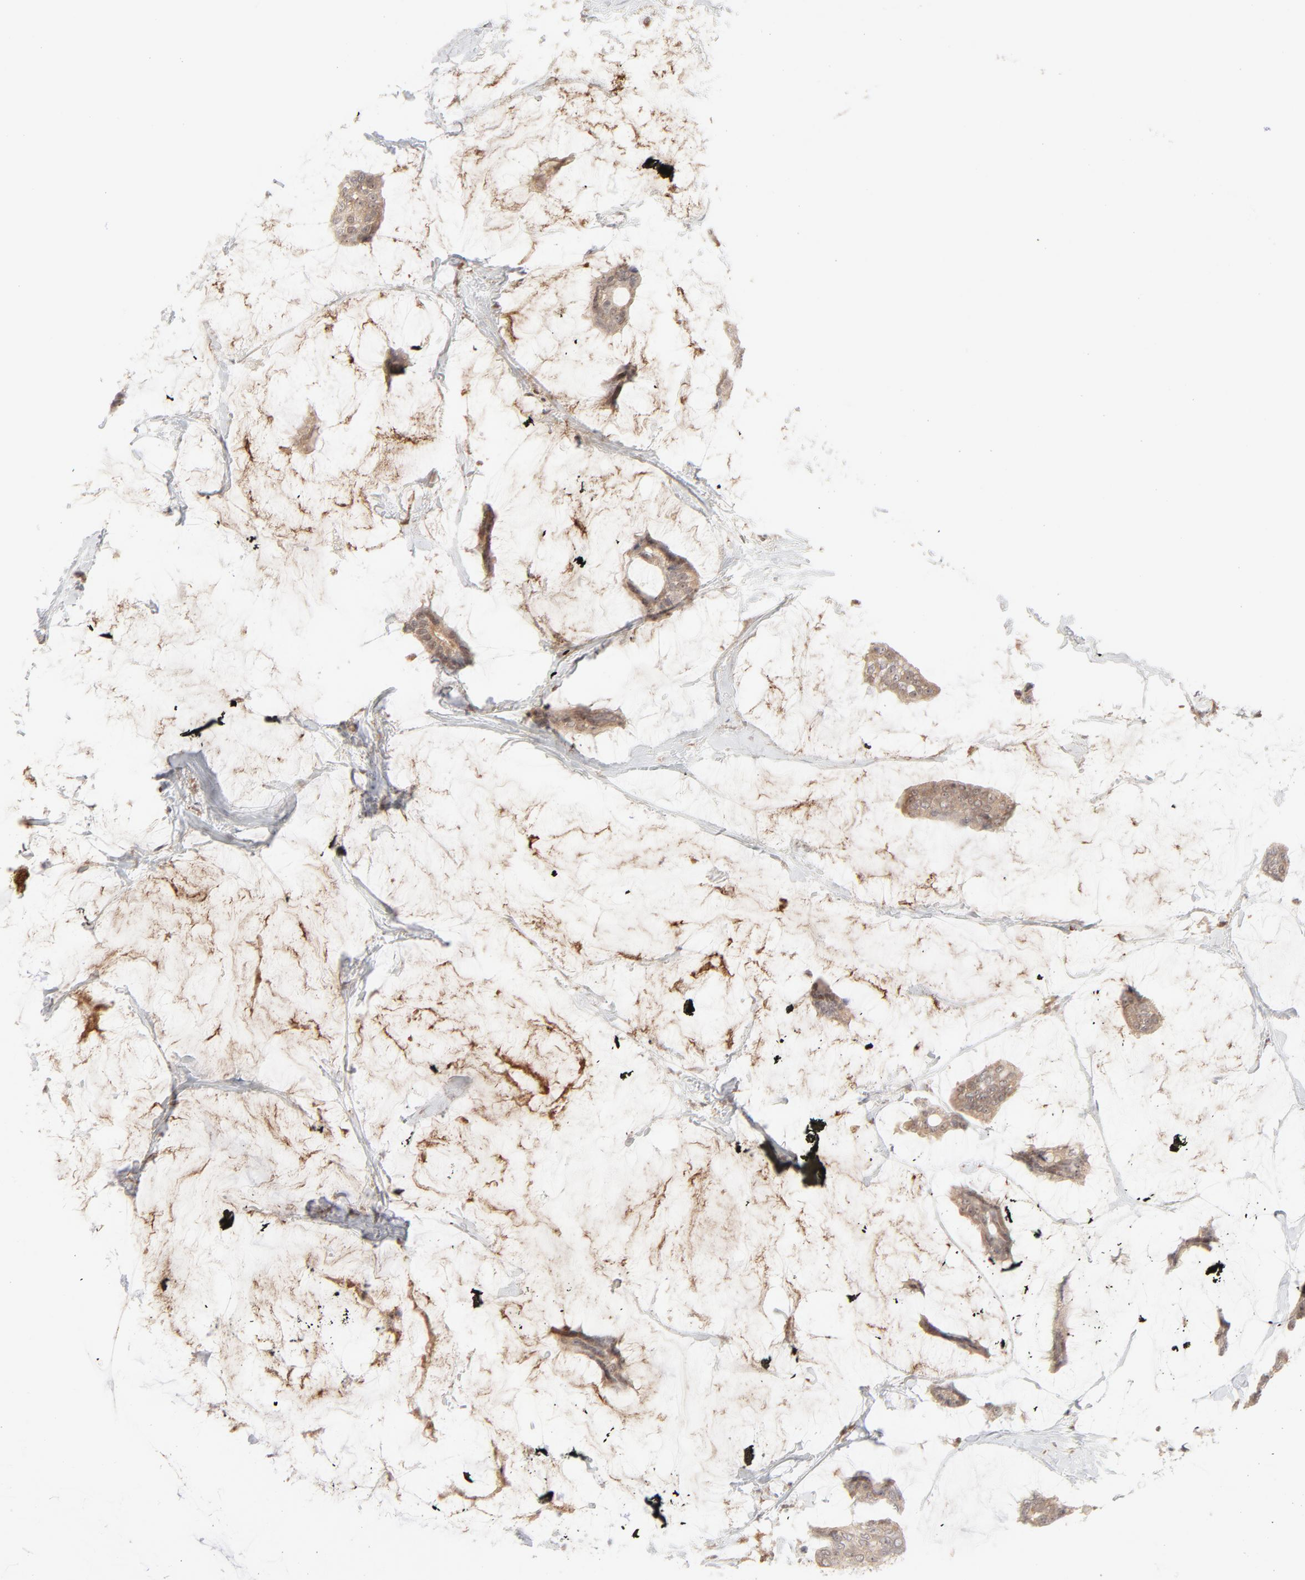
{"staining": {"intensity": "moderate", "quantity": ">75%", "location": "cytoplasmic/membranous"}, "tissue": "breast cancer", "cell_type": "Tumor cells", "image_type": "cancer", "snomed": [{"axis": "morphology", "description": "Duct carcinoma"}, {"axis": "topography", "description": "Breast"}], "caption": "An image showing moderate cytoplasmic/membranous expression in approximately >75% of tumor cells in breast infiltrating ductal carcinoma, as visualized by brown immunohistochemical staining.", "gene": "RAB5C", "patient": {"sex": "female", "age": 93}}